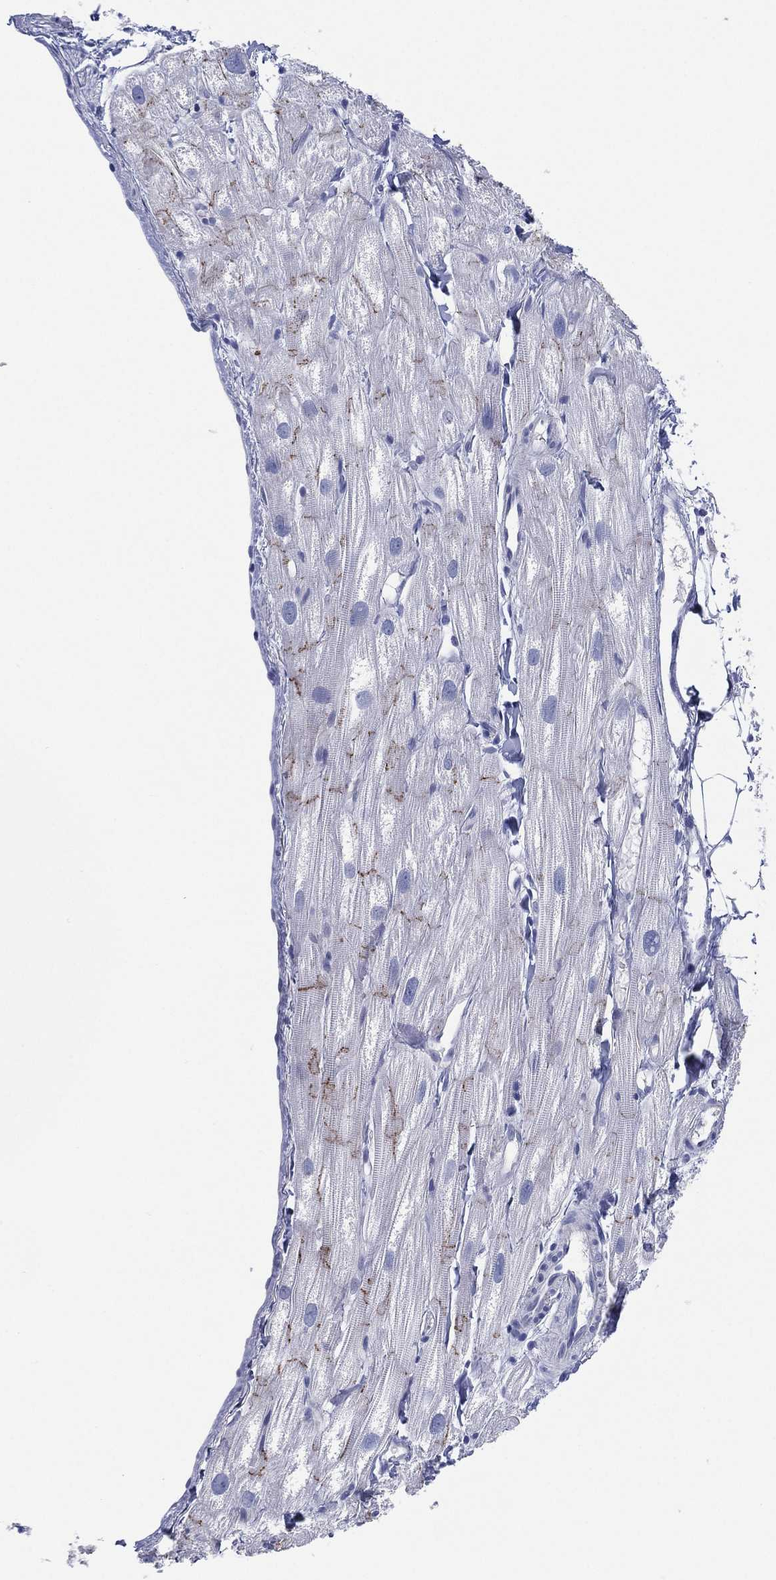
{"staining": {"intensity": "negative", "quantity": "none", "location": "none"}, "tissue": "heart muscle", "cell_type": "Cardiomyocytes", "image_type": "normal", "snomed": [{"axis": "morphology", "description": "Normal tissue, NOS"}, {"axis": "topography", "description": "Heart"}], "caption": "DAB immunohistochemical staining of benign human heart muscle demonstrates no significant staining in cardiomyocytes. The staining is performed using DAB (3,3'-diaminobenzidine) brown chromogen with nuclei counter-stained in using hematoxylin.", "gene": "C5orf46", "patient": {"sex": "male", "age": 58}}